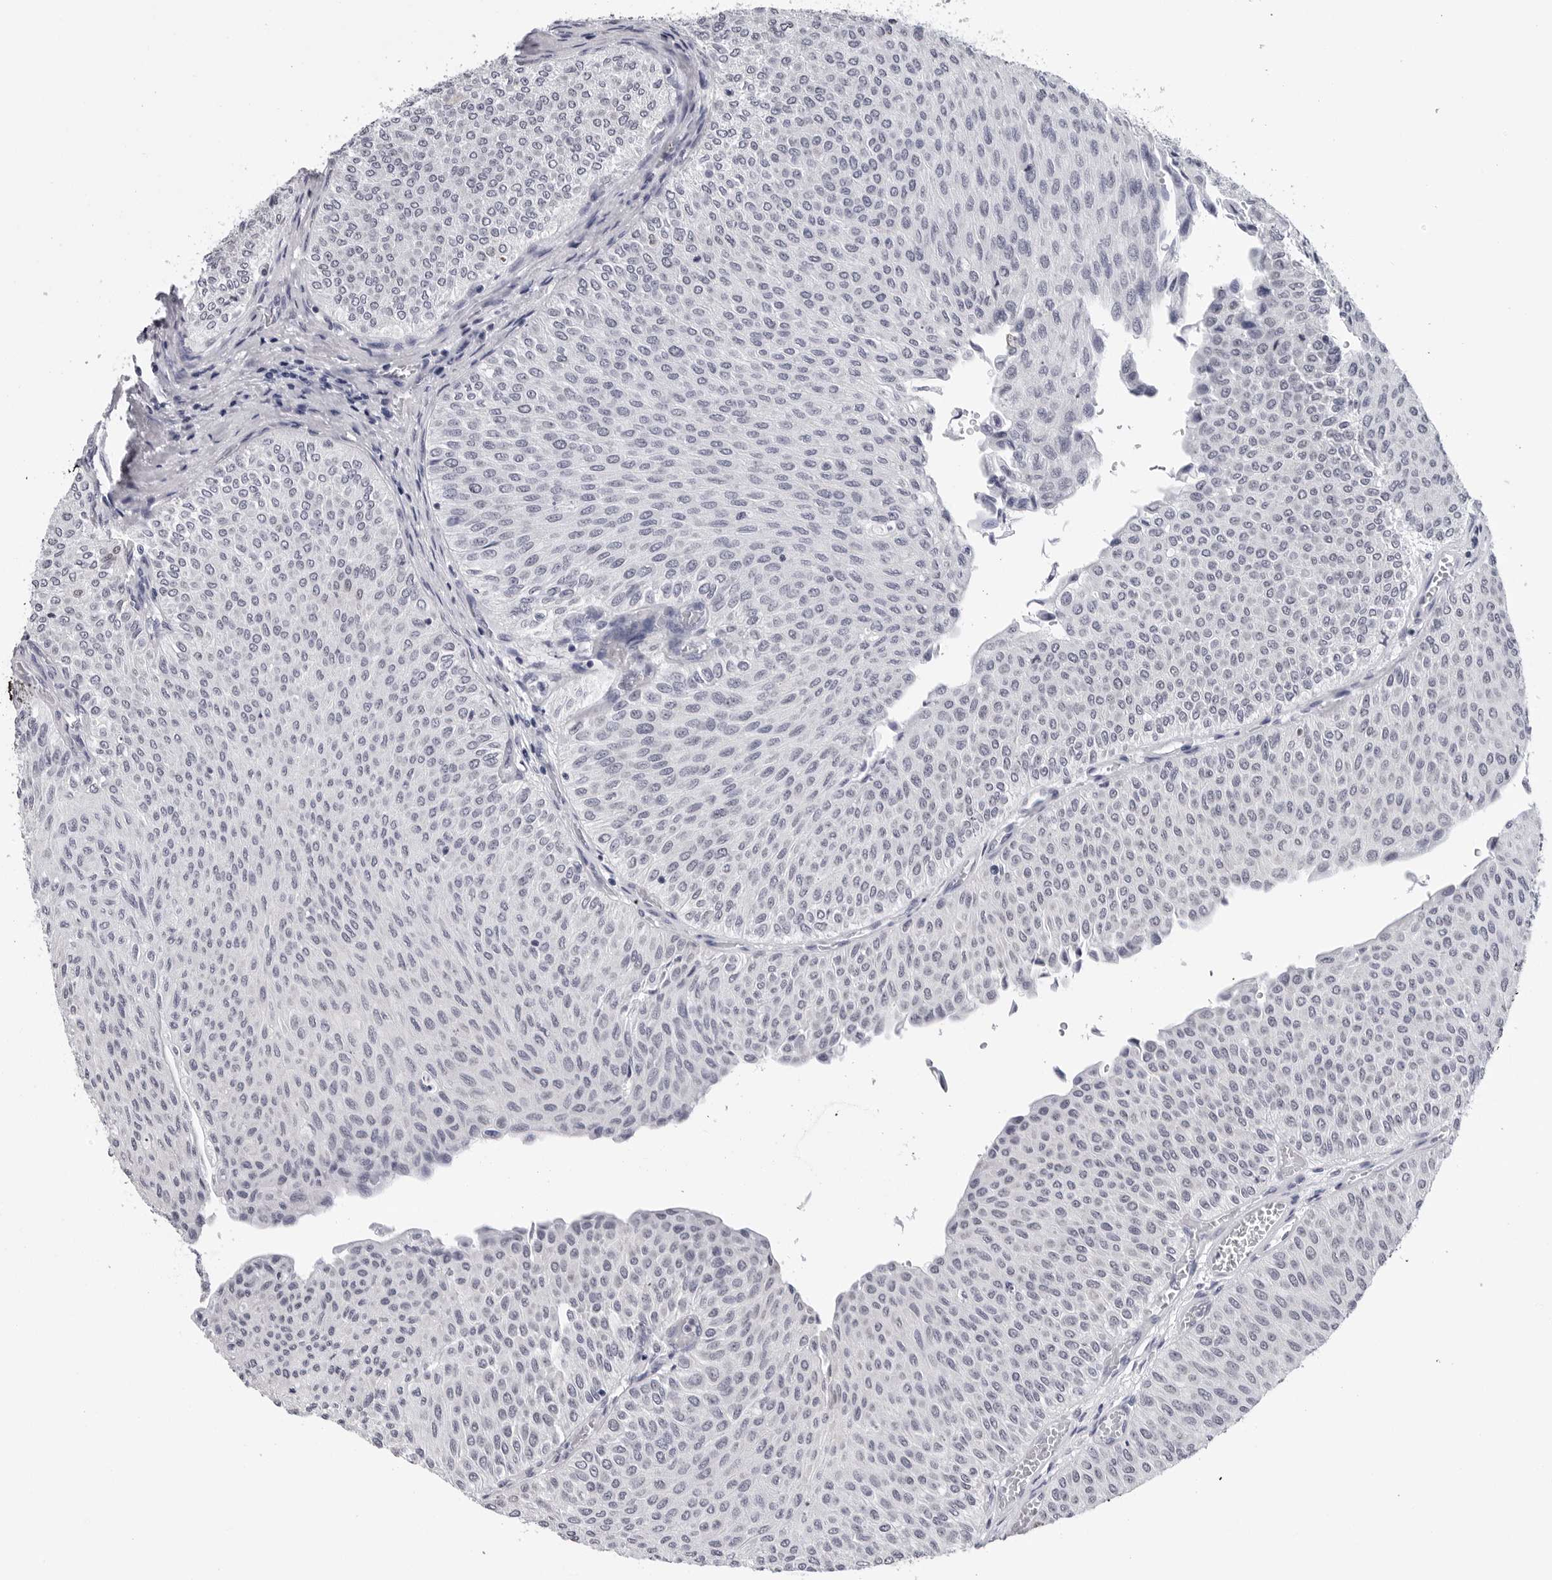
{"staining": {"intensity": "negative", "quantity": "none", "location": "none"}, "tissue": "urothelial cancer", "cell_type": "Tumor cells", "image_type": "cancer", "snomed": [{"axis": "morphology", "description": "Urothelial carcinoma, Low grade"}, {"axis": "topography", "description": "Urinary bladder"}], "caption": "Immunohistochemistry (IHC) of human urothelial cancer reveals no positivity in tumor cells.", "gene": "GNL2", "patient": {"sex": "male", "age": 78}}